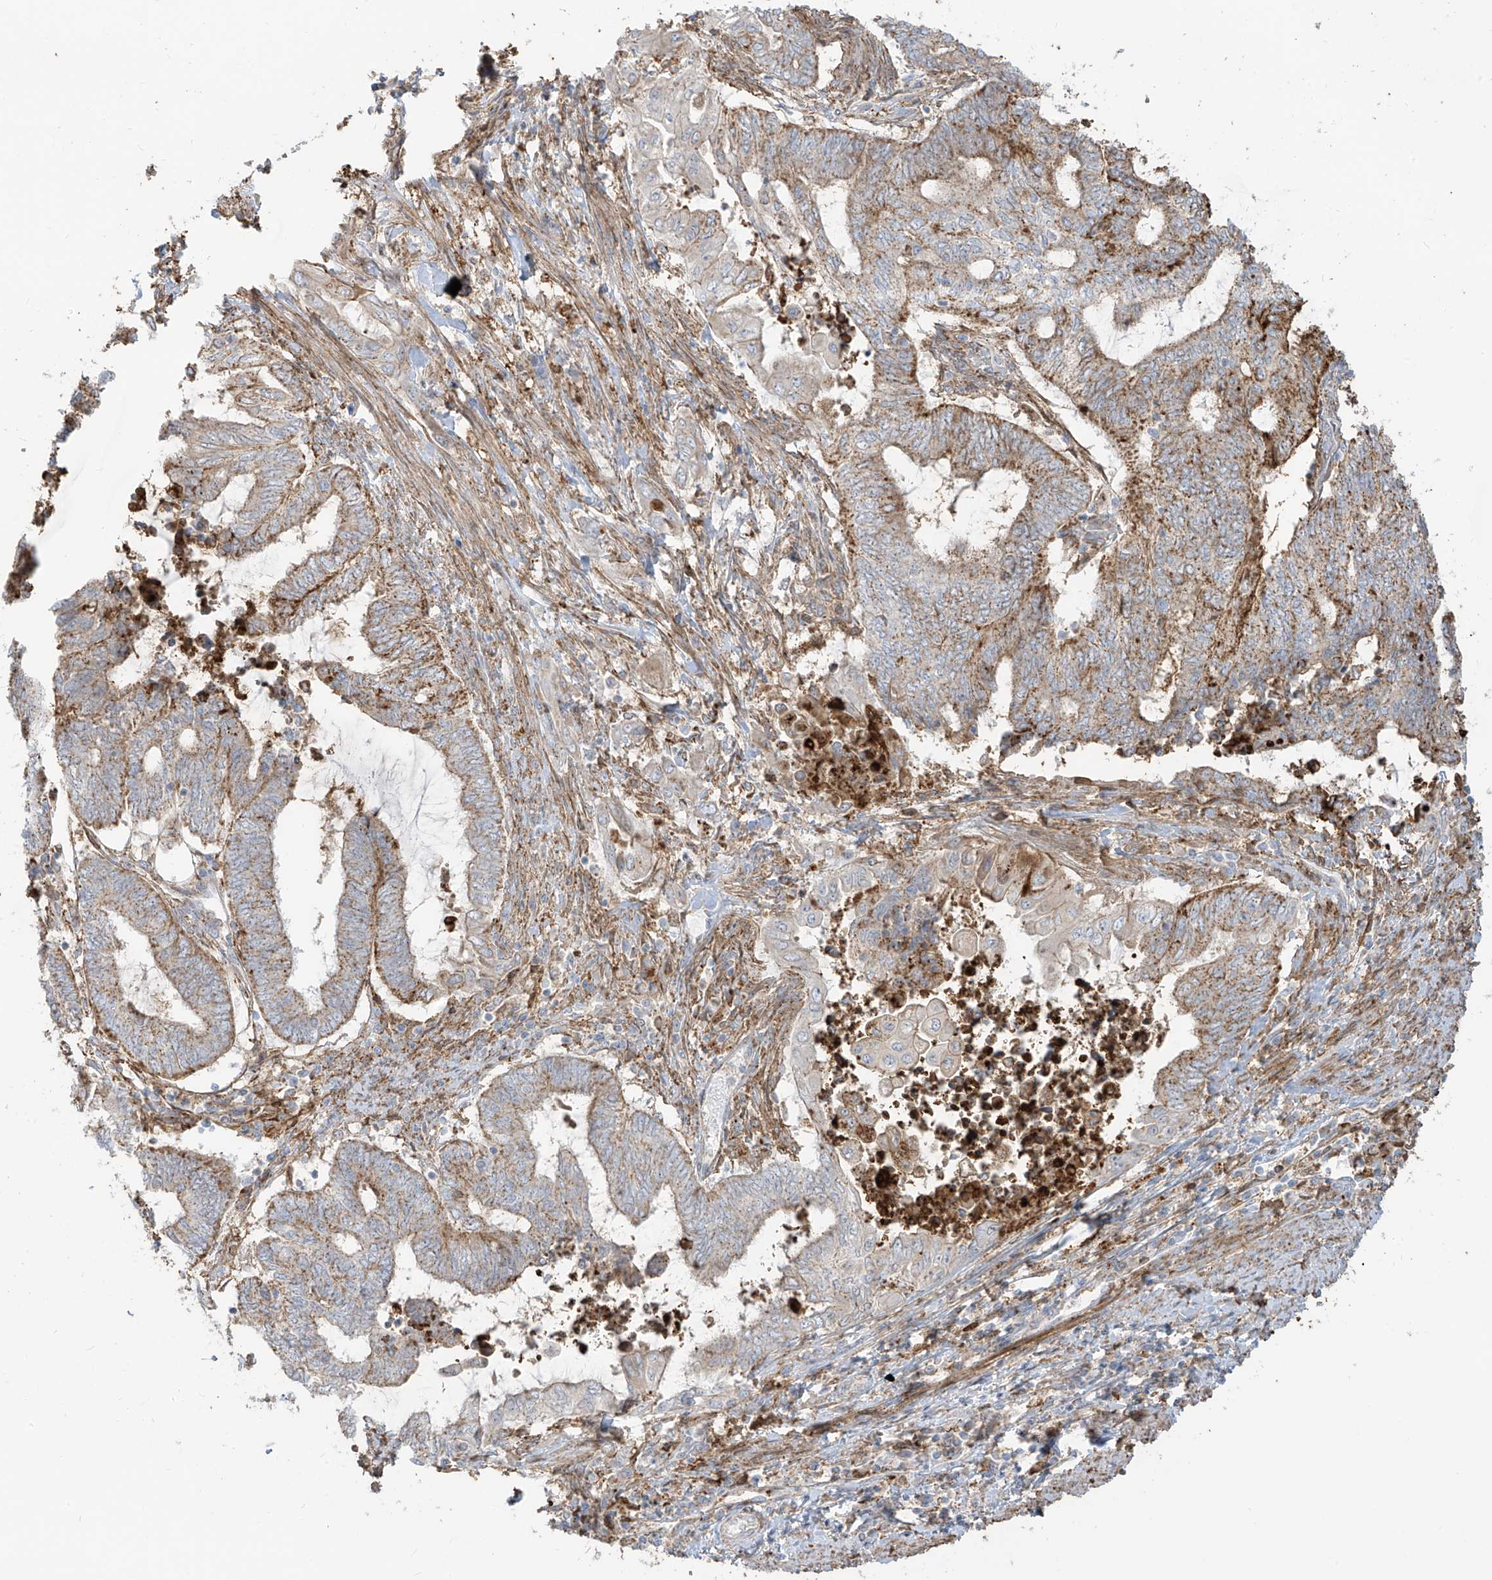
{"staining": {"intensity": "moderate", "quantity": "25%-75%", "location": "cytoplasmic/membranous"}, "tissue": "endometrial cancer", "cell_type": "Tumor cells", "image_type": "cancer", "snomed": [{"axis": "morphology", "description": "Adenocarcinoma, NOS"}, {"axis": "topography", "description": "Uterus"}, {"axis": "topography", "description": "Endometrium"}], "caption": "Immunohistochemical staining of endometrial cancer (adenocarcinoma) reveals medium levels of moderate cytoplasmic/membranous expression in about 25%-75% of tumor cells.", "gene": "ZGRF1", "patient": {"sex": "female", "age": 70}}